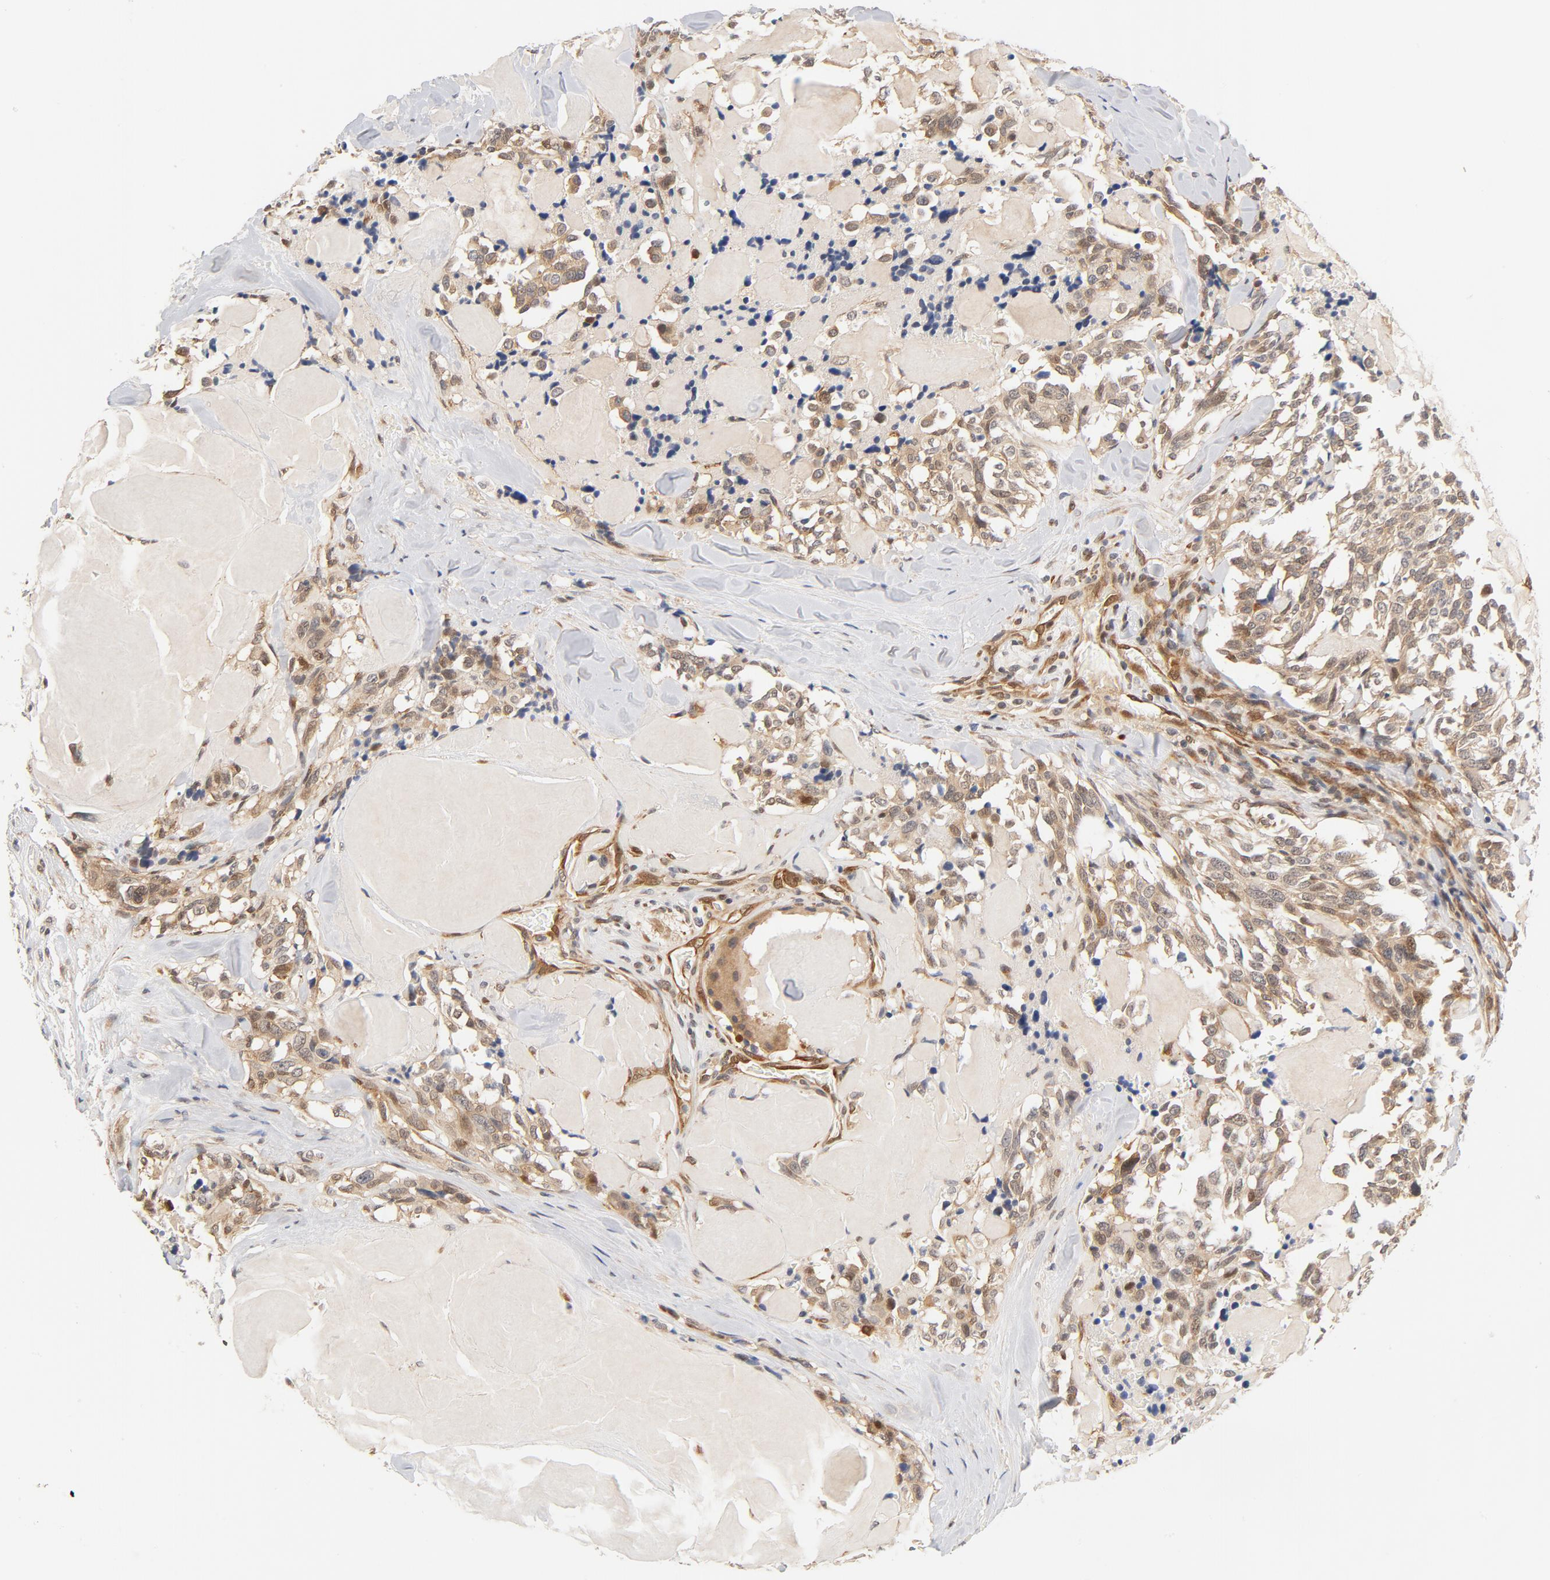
{"staining": {"intensity": "moderate", "quantity": ">75%", "location": "cytoplasmic/membranous"}, "tissue": "thyroid cancer", "cell_type": "Tumor cells", "image_type": "cancer", "snomed": [{"axis": "morphology", "description": "Carcinoma, NOS"}, {"axis": "morphology", "description": "Carcinoid, malignant, NOS"}, {"axis": "topography", "description": "Thyroid gland"}], "caption": "Thyroid malignant carcinoid stained with a protein marker demonstrates moderate staining in tumor cells.", "gene": "EIF4E", "patient": {"sex": "male", "age": 33}}